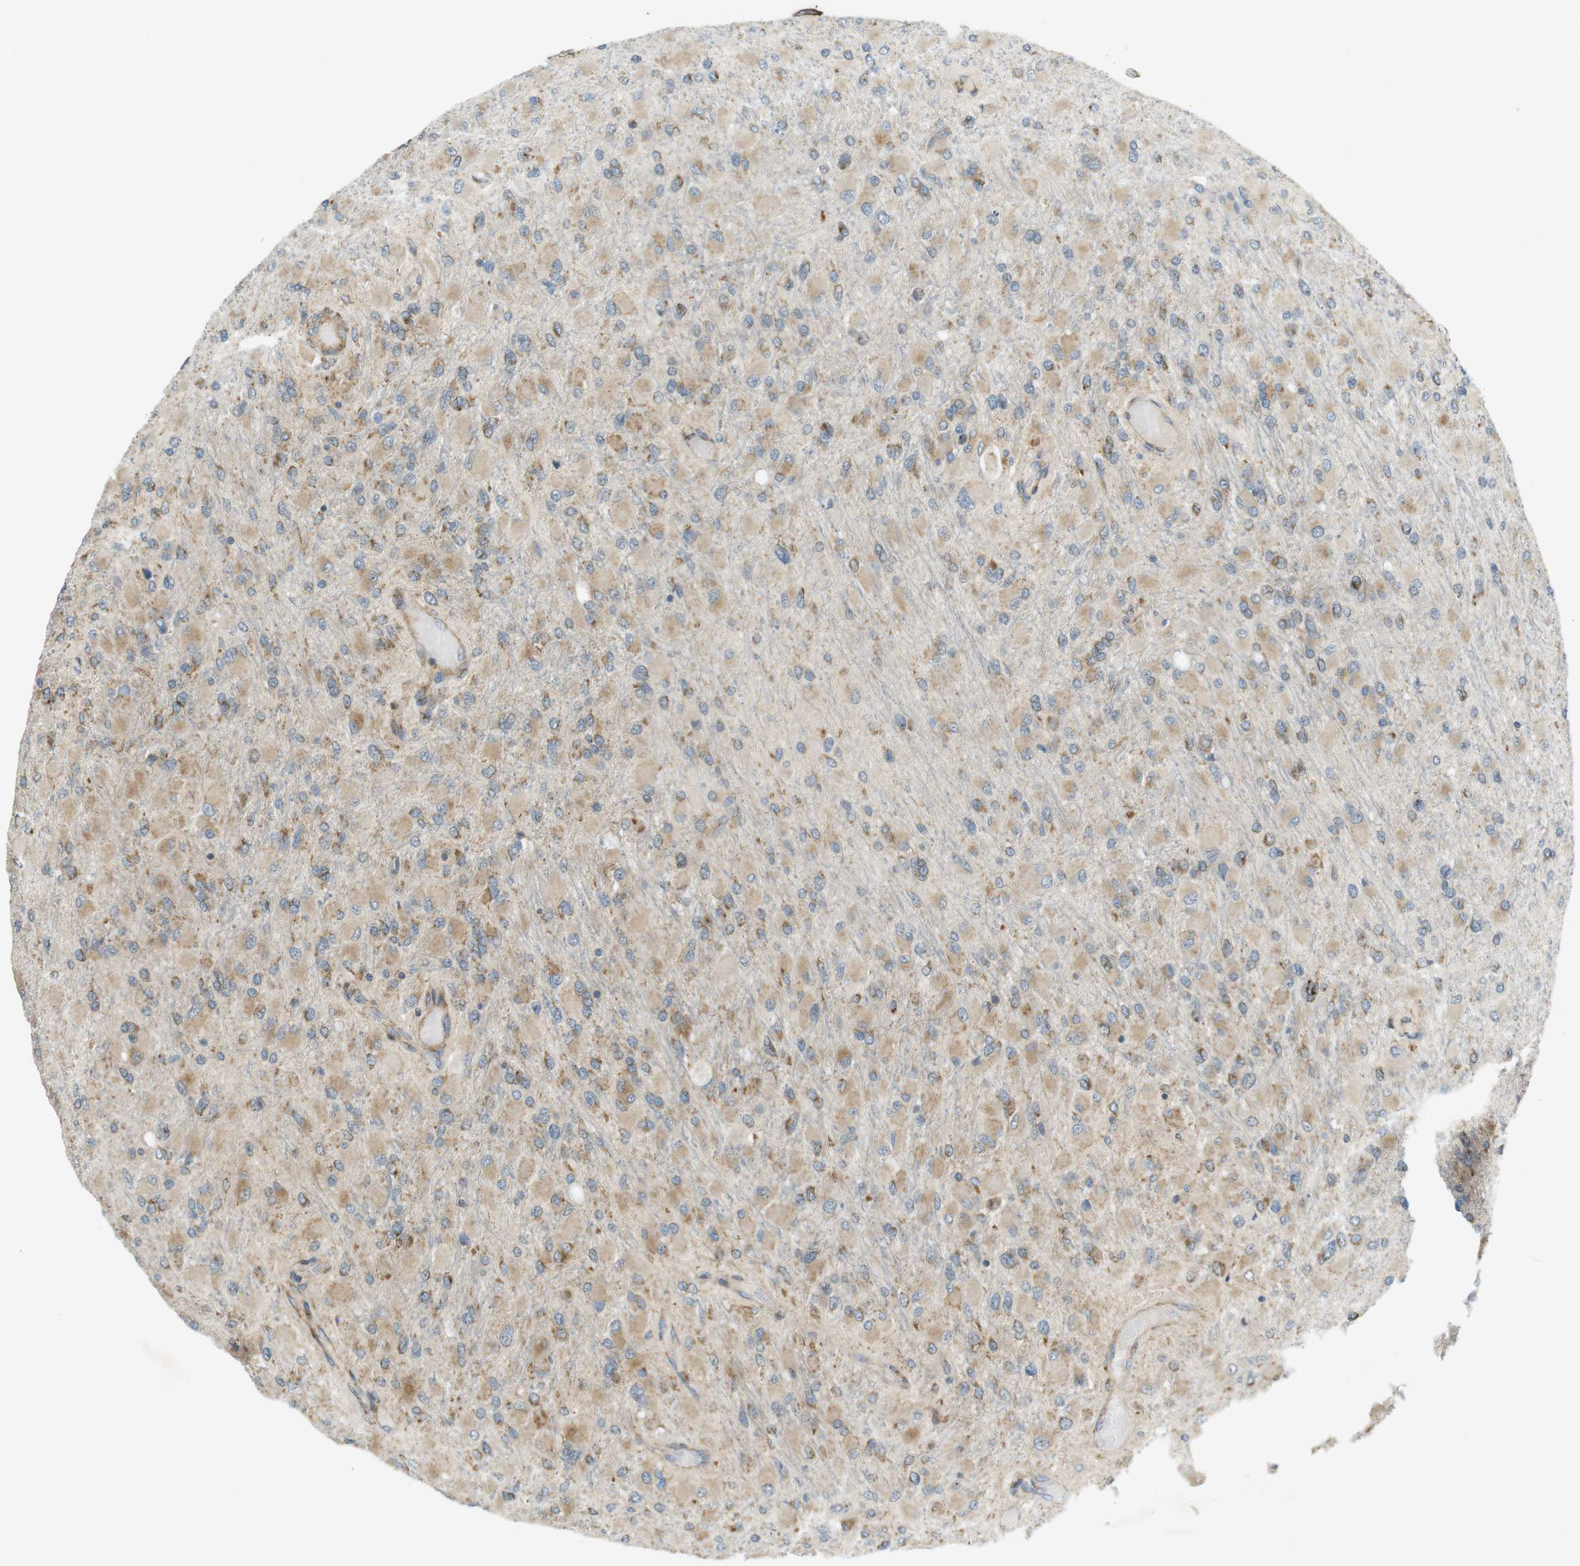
{"staining": {"intensity": "weak", "quantity": "25%-75%", "location": "cytoplasmic/membranous"}, "tissue": "glioma", "cell_type": "Tumor cells", "image_type": "cancer", "snomed": [{"axis": "morphology", "description": "Glioma, malignant, High grade"}, {"axis": "topography", "description": "Cerebral cortex"}], "caption": "Glioma was stained to show a protein in brown. There is low levels of weak cytoplasmic/membranous staining in about 25%-75% of tumor cells.", "gene": "SLC41A1", "patient": {"sex": "female", "age": 36}}